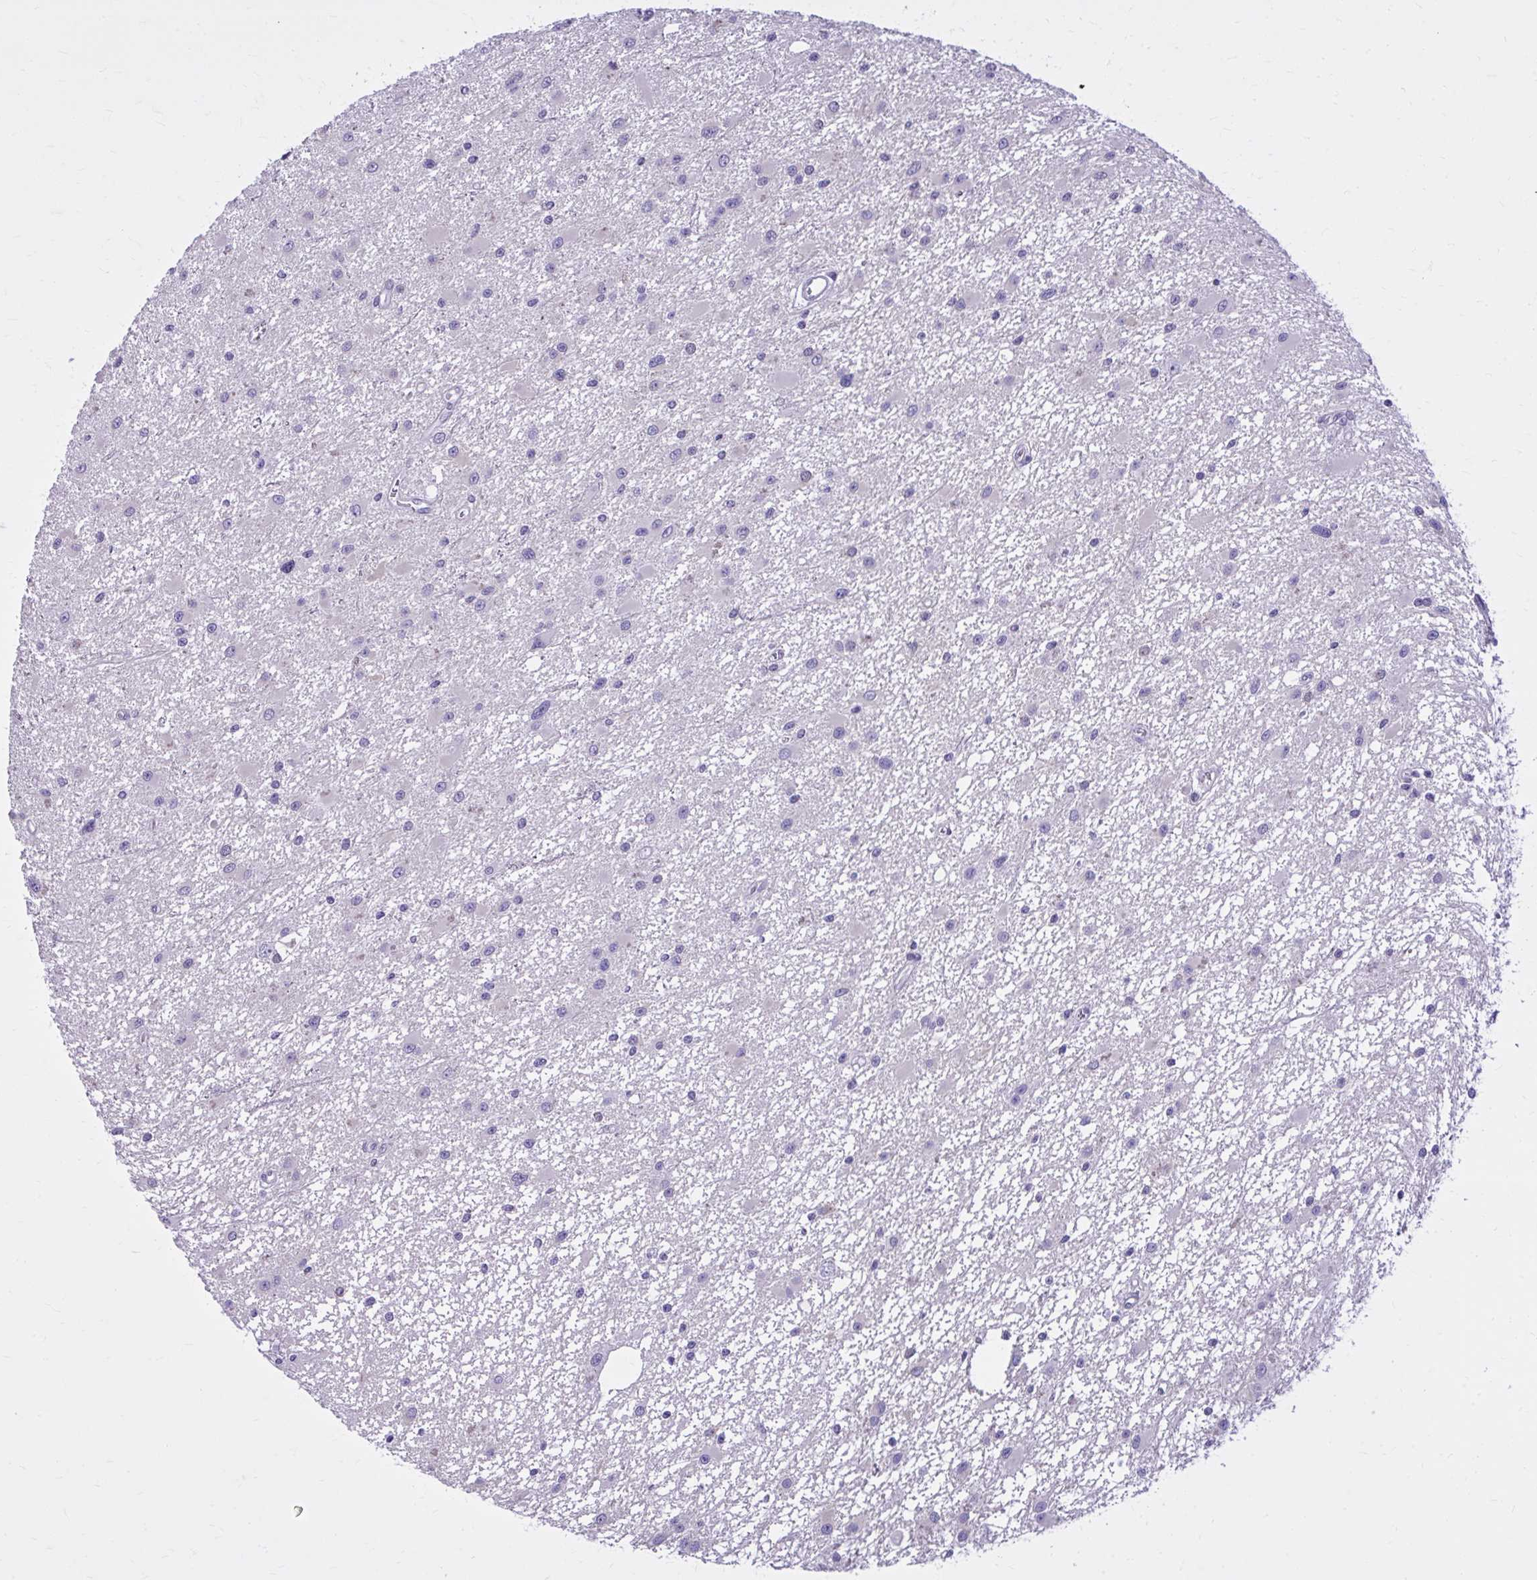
{"staining": {"intensity": "negative", "quantity": "none", "location": "none"}, "tissue": "glioma", "cell_type": "Tumor cells", "image_type": "cancer", "snomed": [{"axis": "morphology", "description": "Glioma, malignant, High grade"}, {"axis": "topography", "description": "Brain"}], "caption": "Photomicrograph shows no protein expression in tumor cells of high-grade glioma (malignant) tissue. (Stains: DAB immunohistochemistry with hematoxylin counter stain, Microscopy: brightfield microscopy at high magnification).", "gene": "RASL11B", "patient": {"sex": "male", "age": 54}}